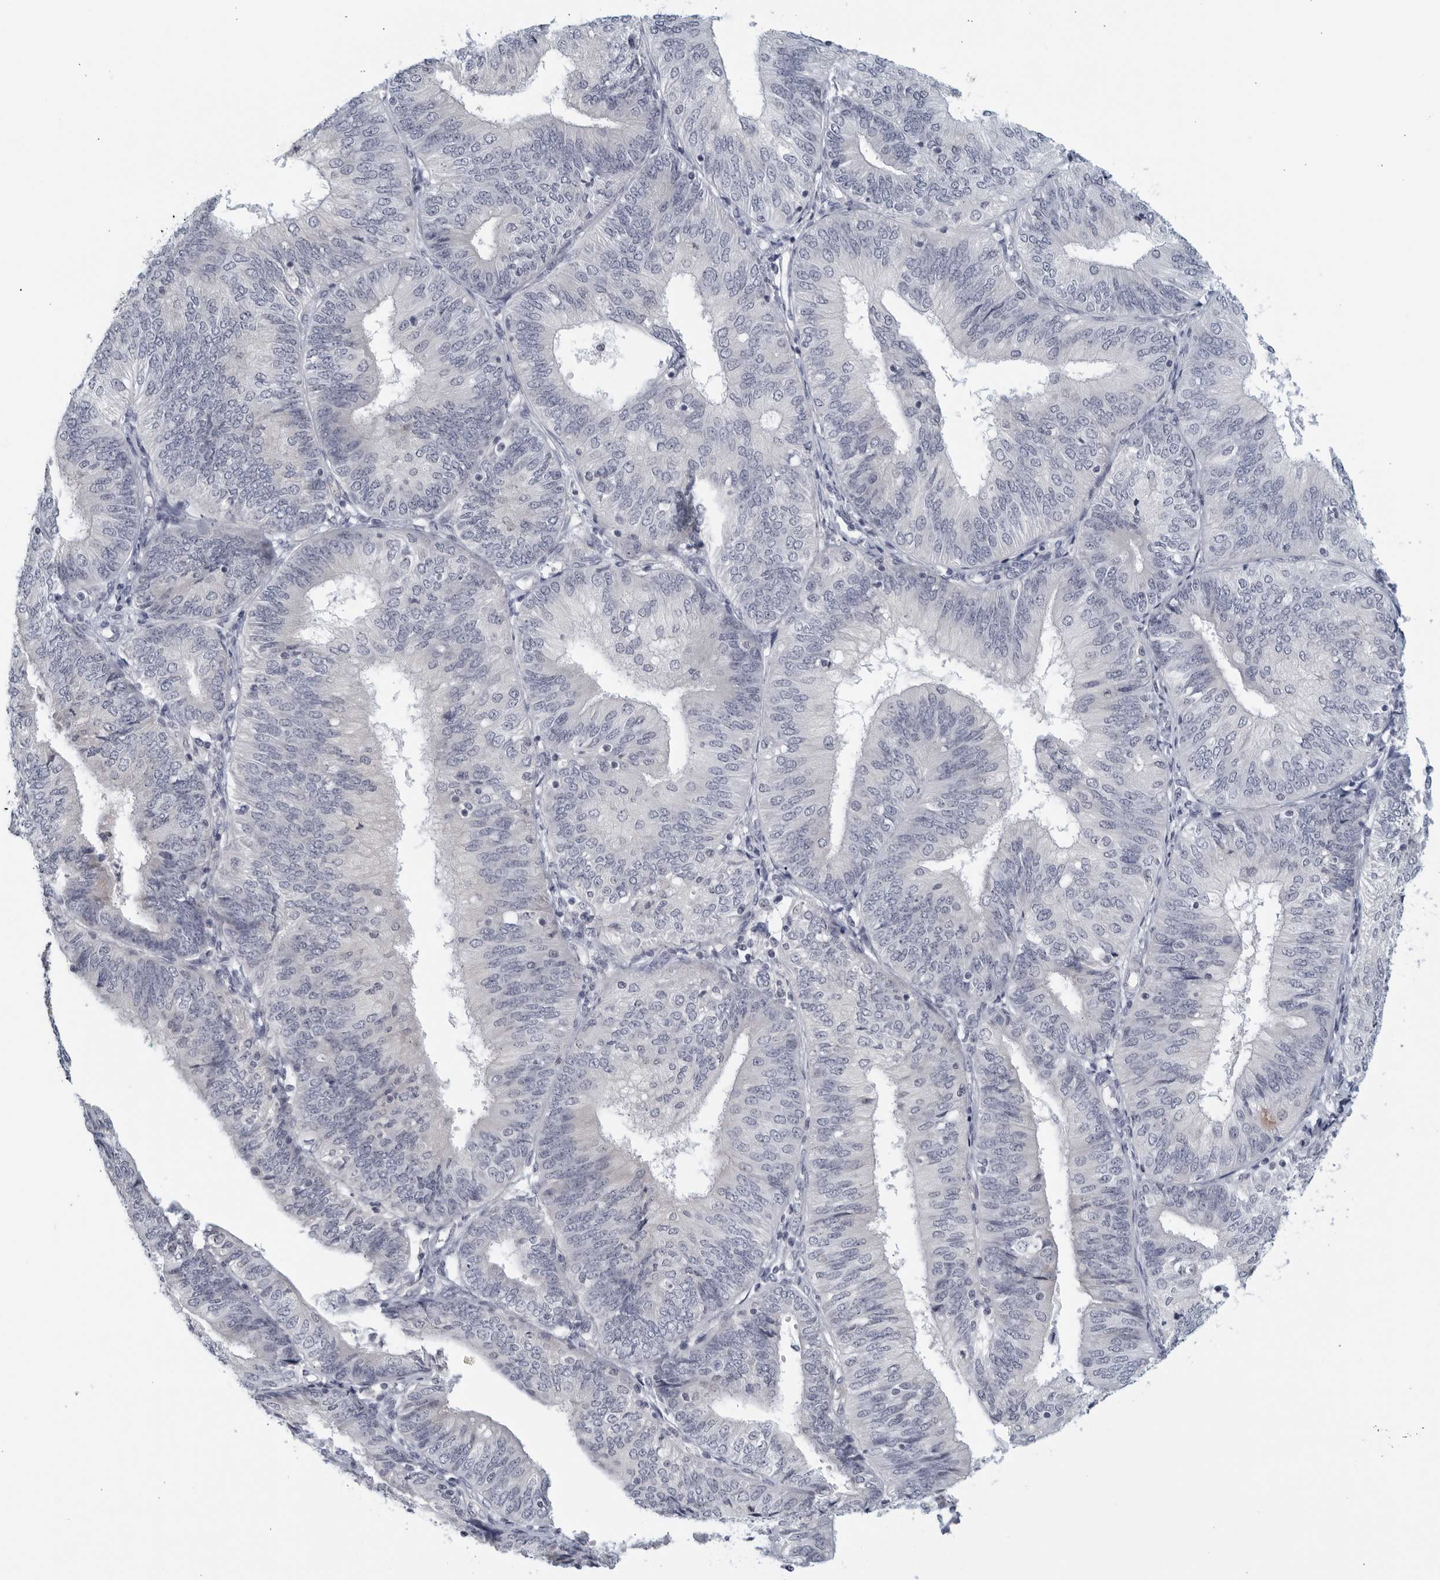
{"staining": {"intensity": "negative", "quantity": "none", "location": "none"}, "tissue": "endometrial cancer", "cell_type": "Tumor cells", "image_type": "cancer", "snomed": [{"axis": "morphology", "description": "Adenocarcinoma, NOS"}, {"axis": "topography", "description": "Endometrium"}], "caption": "An image of human endometrial cancer (adenocarcinoma) is negative for staining in tumor cells.", "gene": "MATN1", "patient": {"sex": "female", "age": 58}}